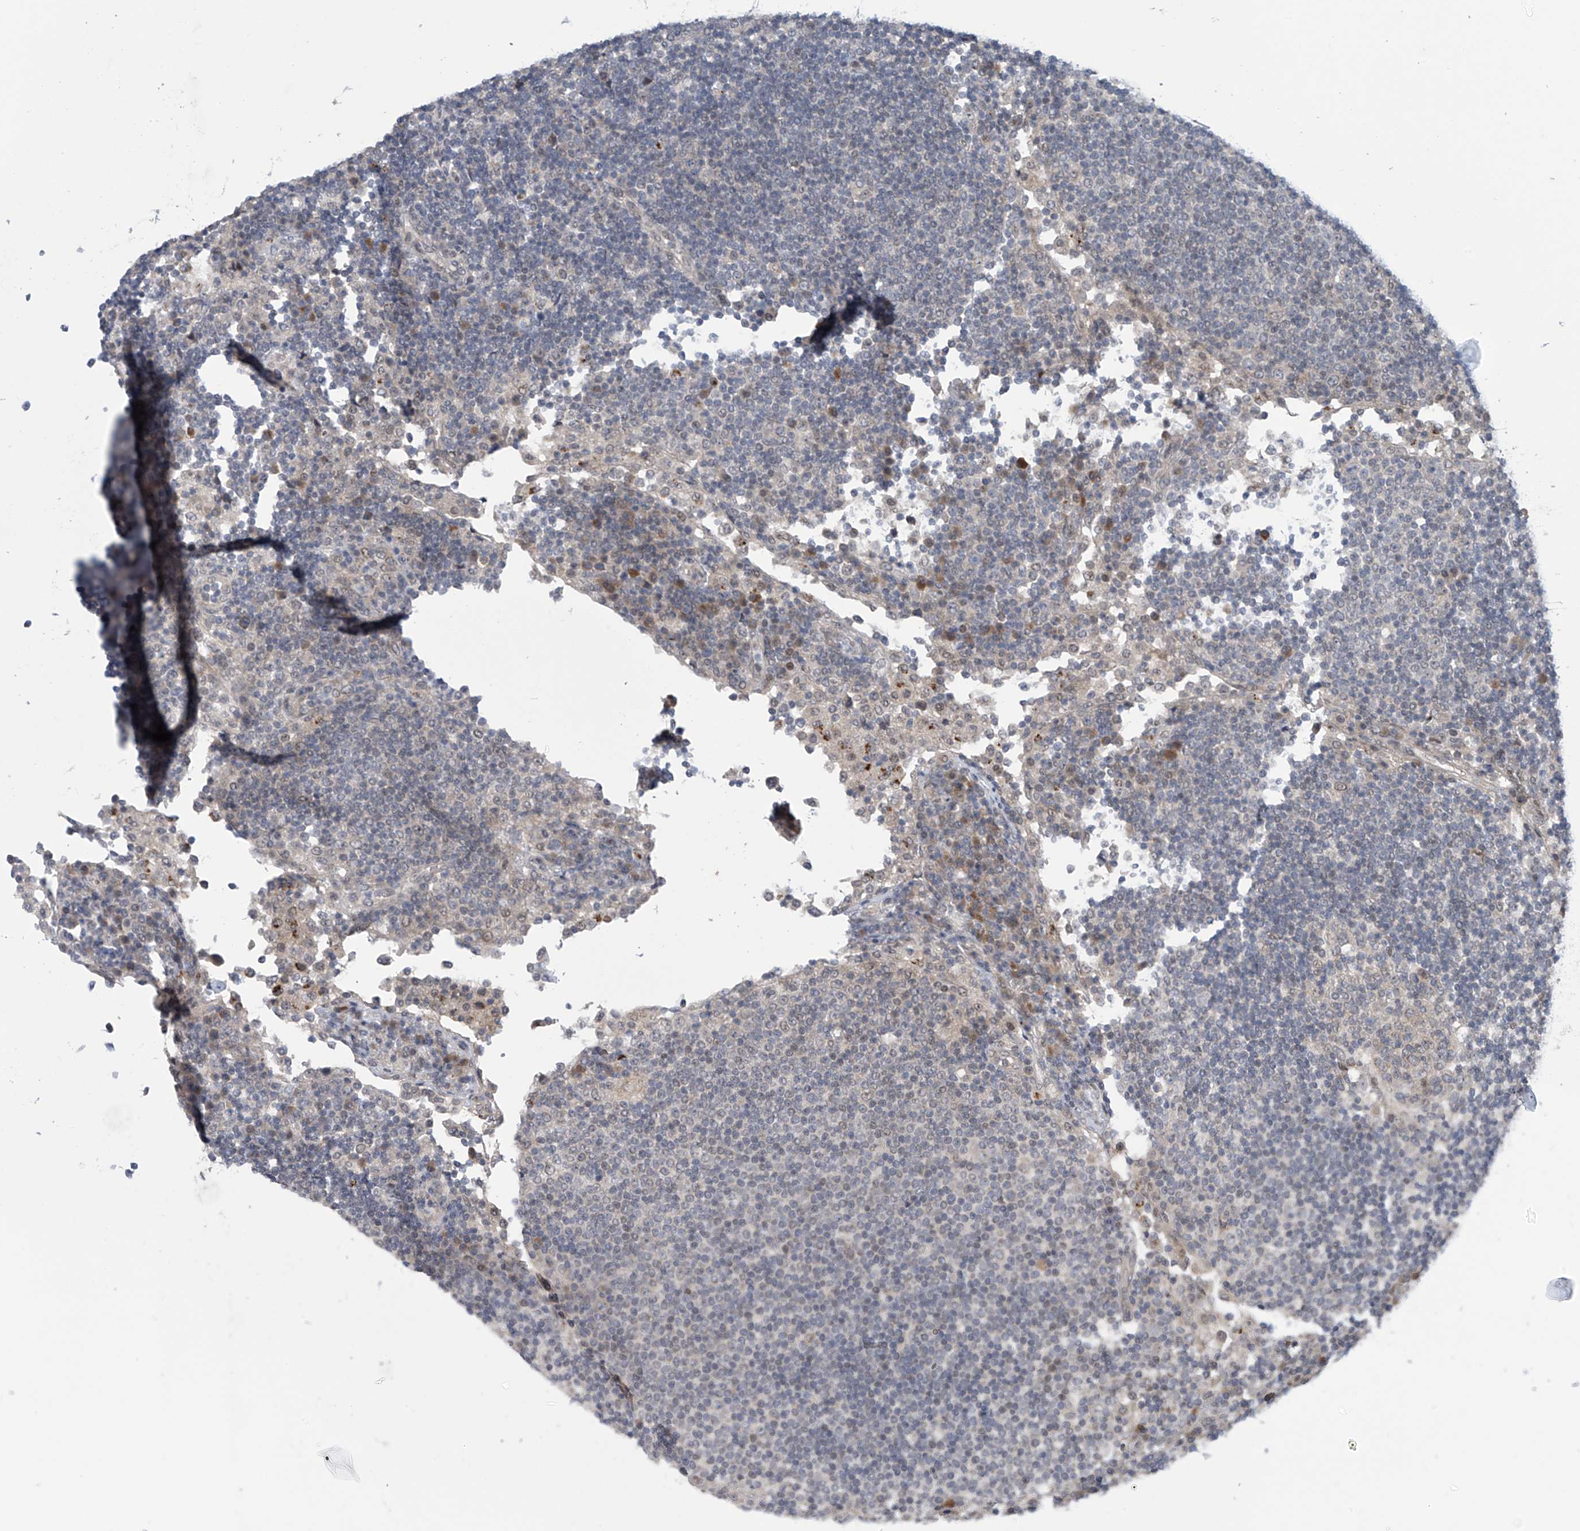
{"staining": {"intensity": "negative", "quantity": "none", "location": "none"}, "tissue": "lymph node", "cell_type": "Germinal center cells", "image_type": "normal", "snomed": [{"axis": "morphology", "description": "Normal tissue, NOS"}, {"axis": "topography", "description": "Lymph node"}], "caption": "High power microscopy histopathology image of an immunohistochemistry (IHC) histopathology image of normal lymph node, revealing no significant expression in germinal center cells.", "gene": "ABHD13", "patient": {"sex": "female", "age": 53}}